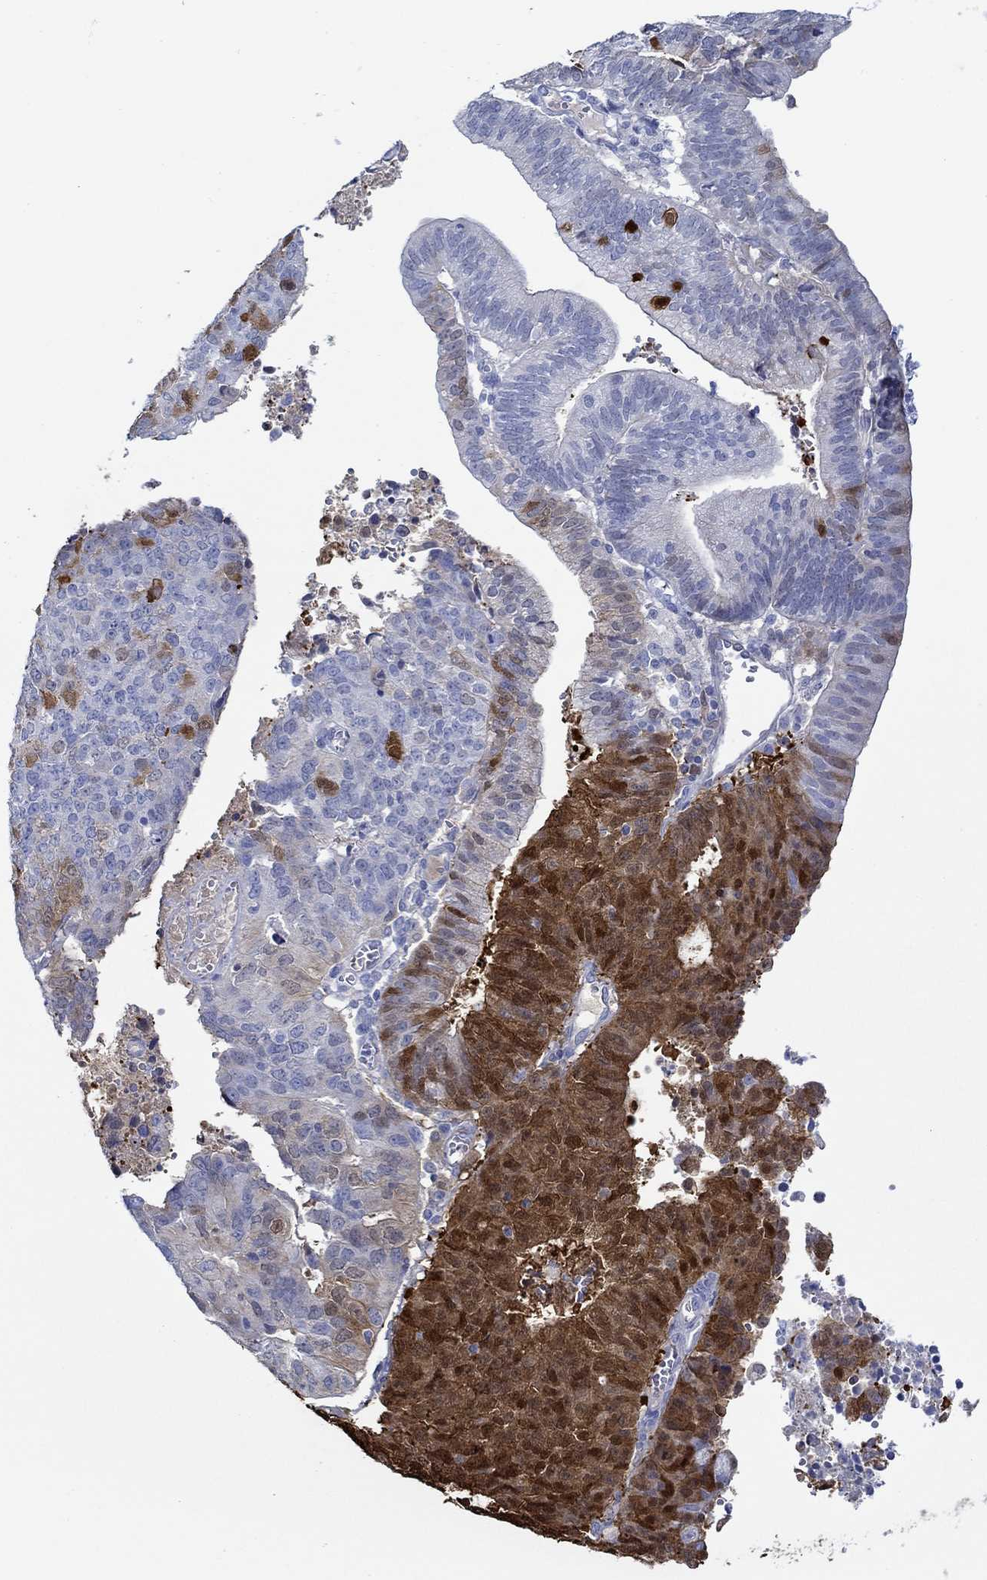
{"staining": {"intensity": "strong", "quantity": "25%-75%", "location": "cytoplasmic/membranous"}, "tissue": "endometrial cancer", "cell_type": "Tumor cells", "image_type": "cancer", "snomed": [{"axis": "morphology", "description": "Adenocarcinoma, NOS"}, {"axis": "topography", "description": "Endometrium"}], "caption": "This is an image of IHC staining of endometrial adenocarcinoma, which shows strong staining in the cytoplasmic/membranous of tumor cells.", "gene": "IGFBP6", "patient": {"sex": "female", "age": 82}}